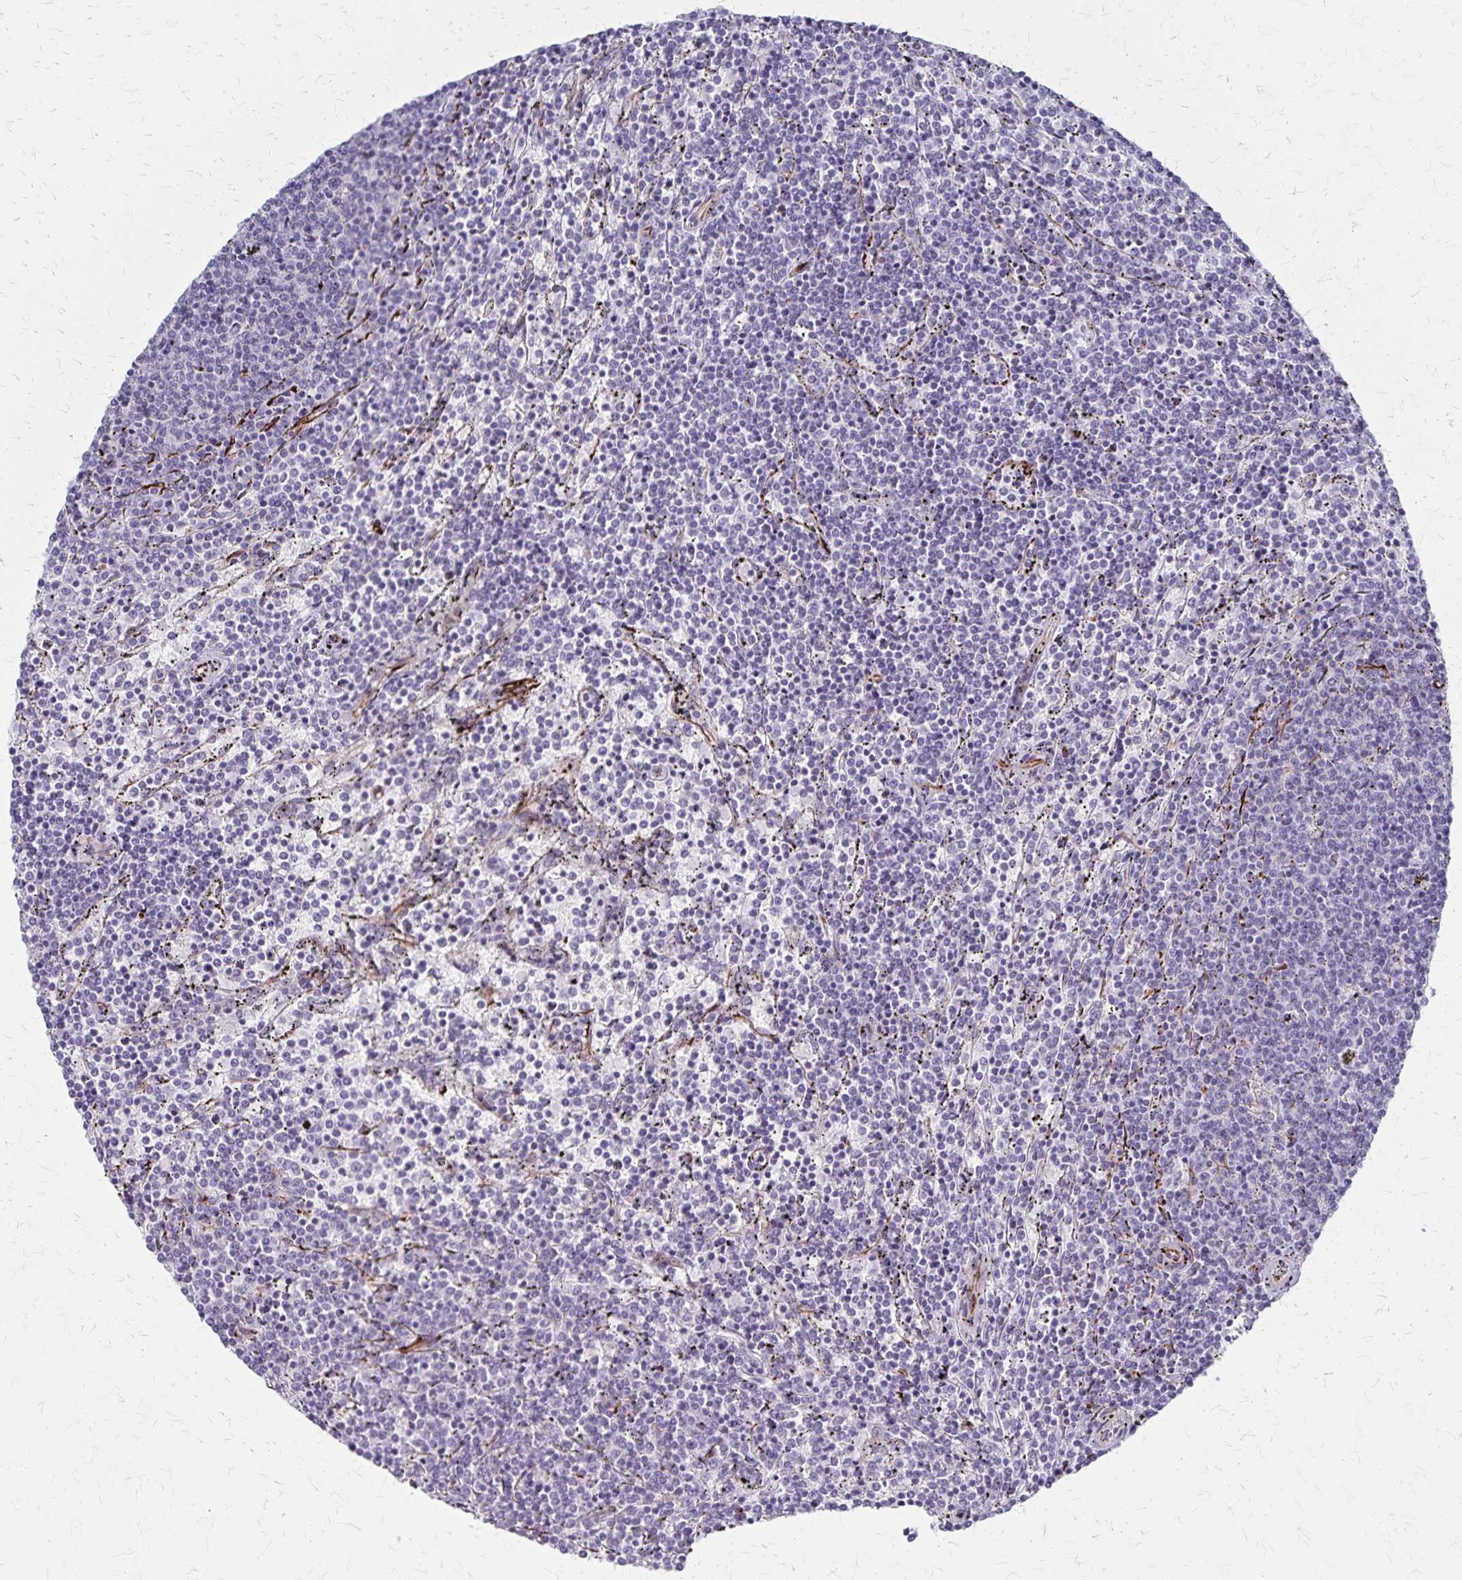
{"staining": {"intensity": "negative", "quantity": "none", "location": "none"}, "tissue": "lymphoma", "cell_type": "Tumor cells", "image_type": "cancer", "snomed": [{"axis": "morphology", "description": "Malignant lymphoma, non-Hodgkin's type, Low grade"}, {"axis": "topography", "description": "Spleen"}], "caption": "Histopathology image shows no protein positivity in tumor cells of lymphoma tissue. (Immunohistochemistry (ihc), brightfield microscopy, high magnification).", "gene": "DLK2", "patient": {"sex": "female", "age": 50}}